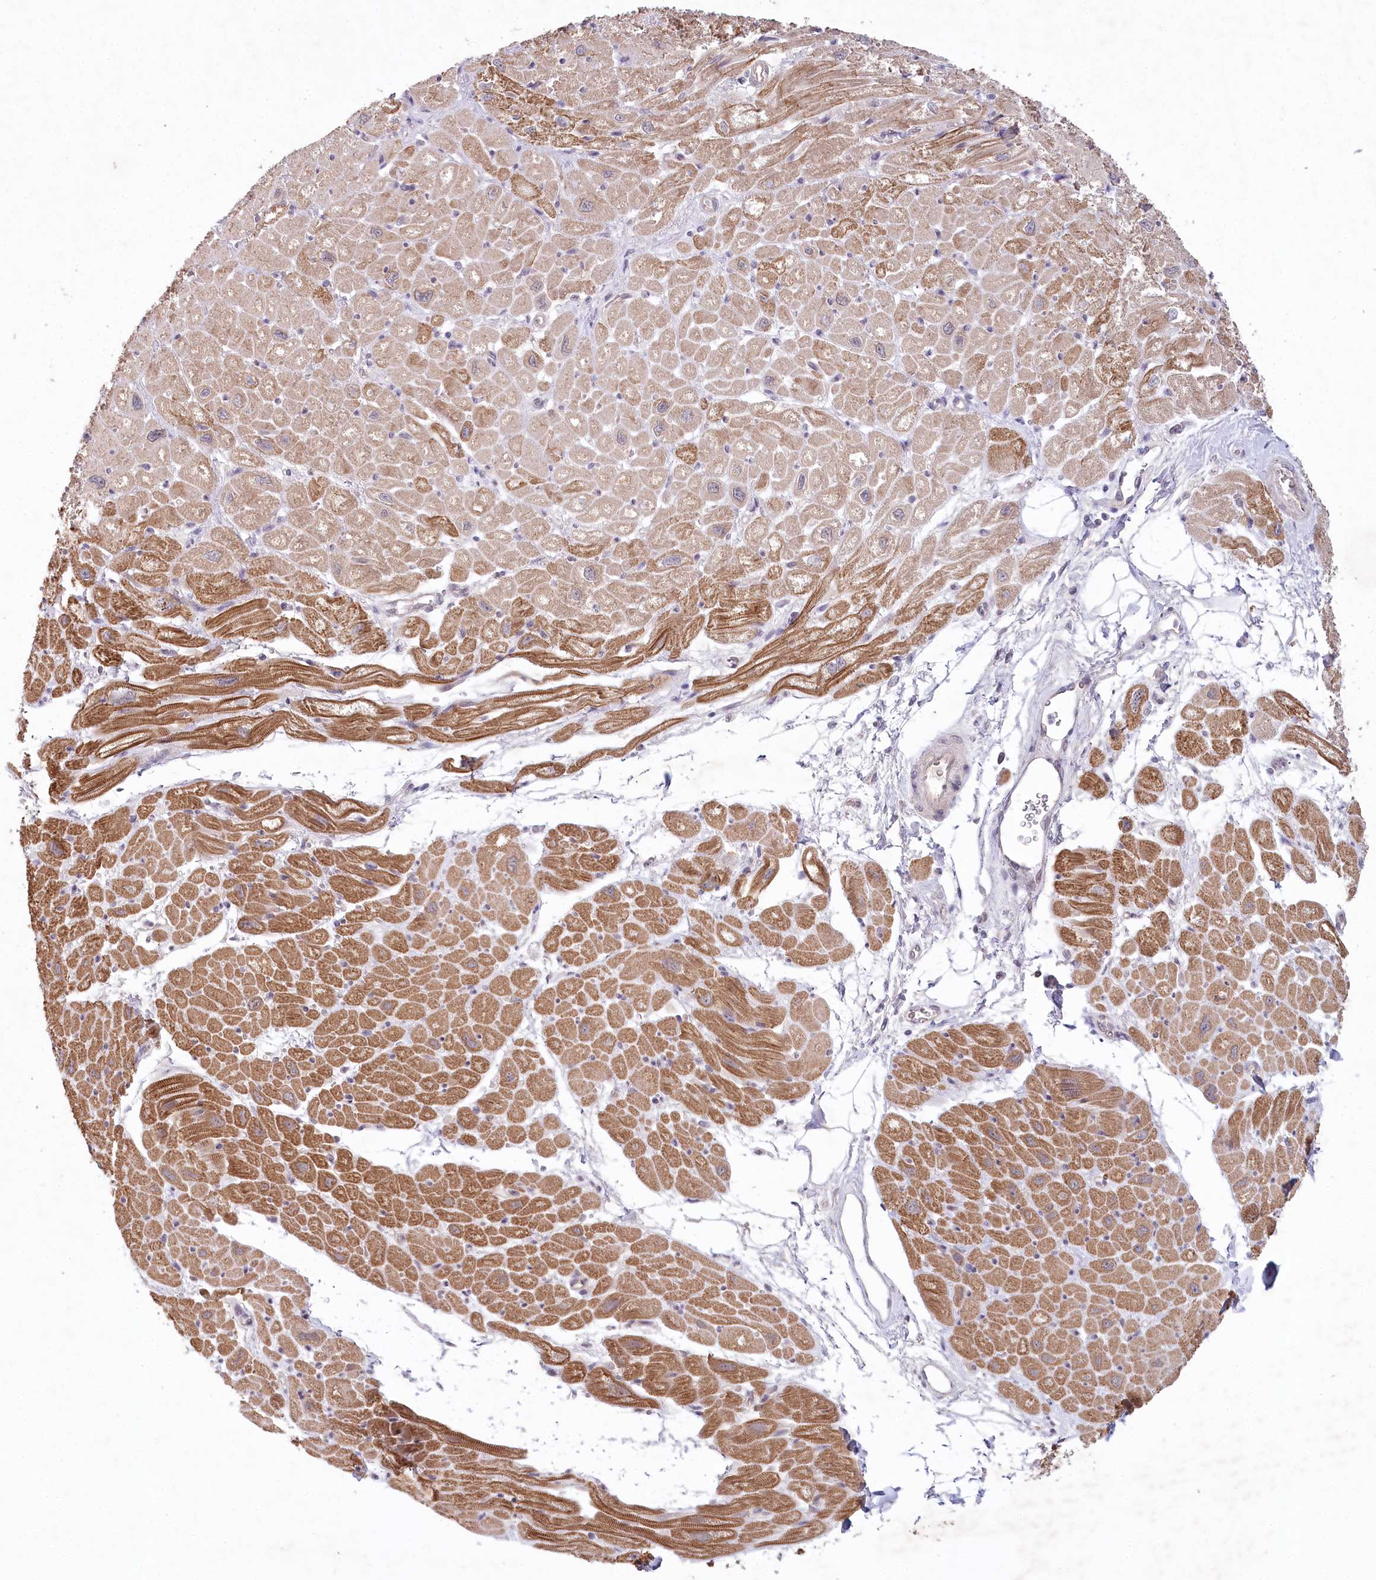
{"staining": {"intensity": "moderate", "quantity": ">75%", "location": "cytoplasmic/membranous"}, "tissue": "heart muscle", "cell_type": "Cardiomyocytes", "image_type": "normal", "snomed": [{"axis": "morphology", "description": "Normal tissue, NOS"}, {"axis": "topography", "description": "Heart"}], "caption": "Benign heart muscle demonstrates moderate cytoplasmic/membranous expression in about >75% of cardiomyocytes (brown staining indicates protein expression, while blue staining denotes nuclei)..", "gene": "AMTN", "patient": {"sex": "male", "age": 50}}